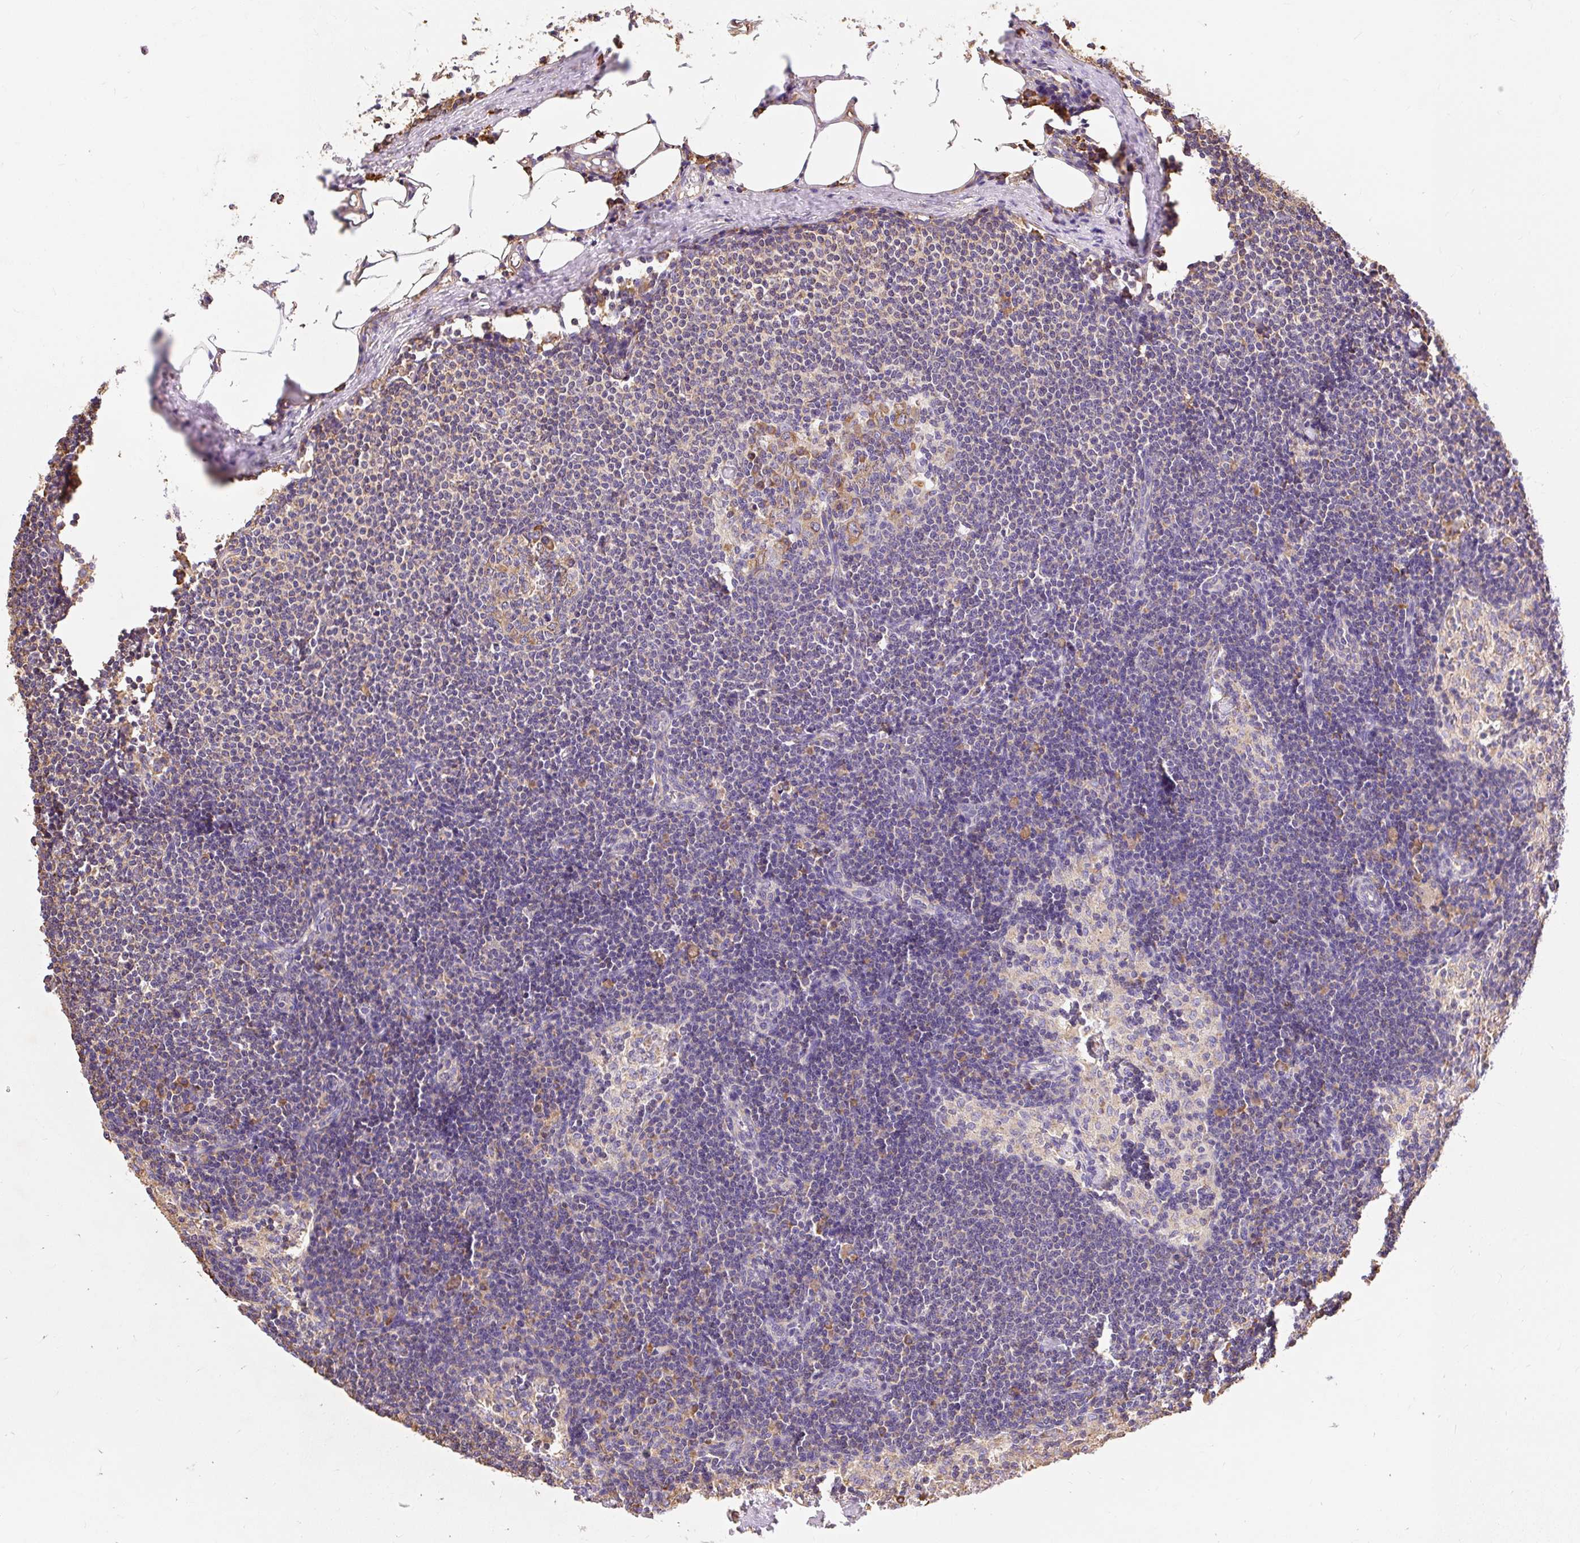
{"staining": {"intensity": "moderate", "quantity": "<25%", "location": "cytoplasmic/membranous"}, "tissue": "lymph node", "cell_type": "Germinal center cells", "image_type": "normal", "snomed": [{"axis": "morphology", "description": "Normal tissue, NOS"}, {"axis": "topography", "description": "Lymph node"}], "caption": "IHC photomicrograph of normal lymph node stained for a protein (brown), which exhibits low levels of moderate cytoplasmic/membranous positivity in approximately <25% of germinal center cells.", "gene": "ENSG00000260836", "patient": {"sex": "male", "age": 49}}